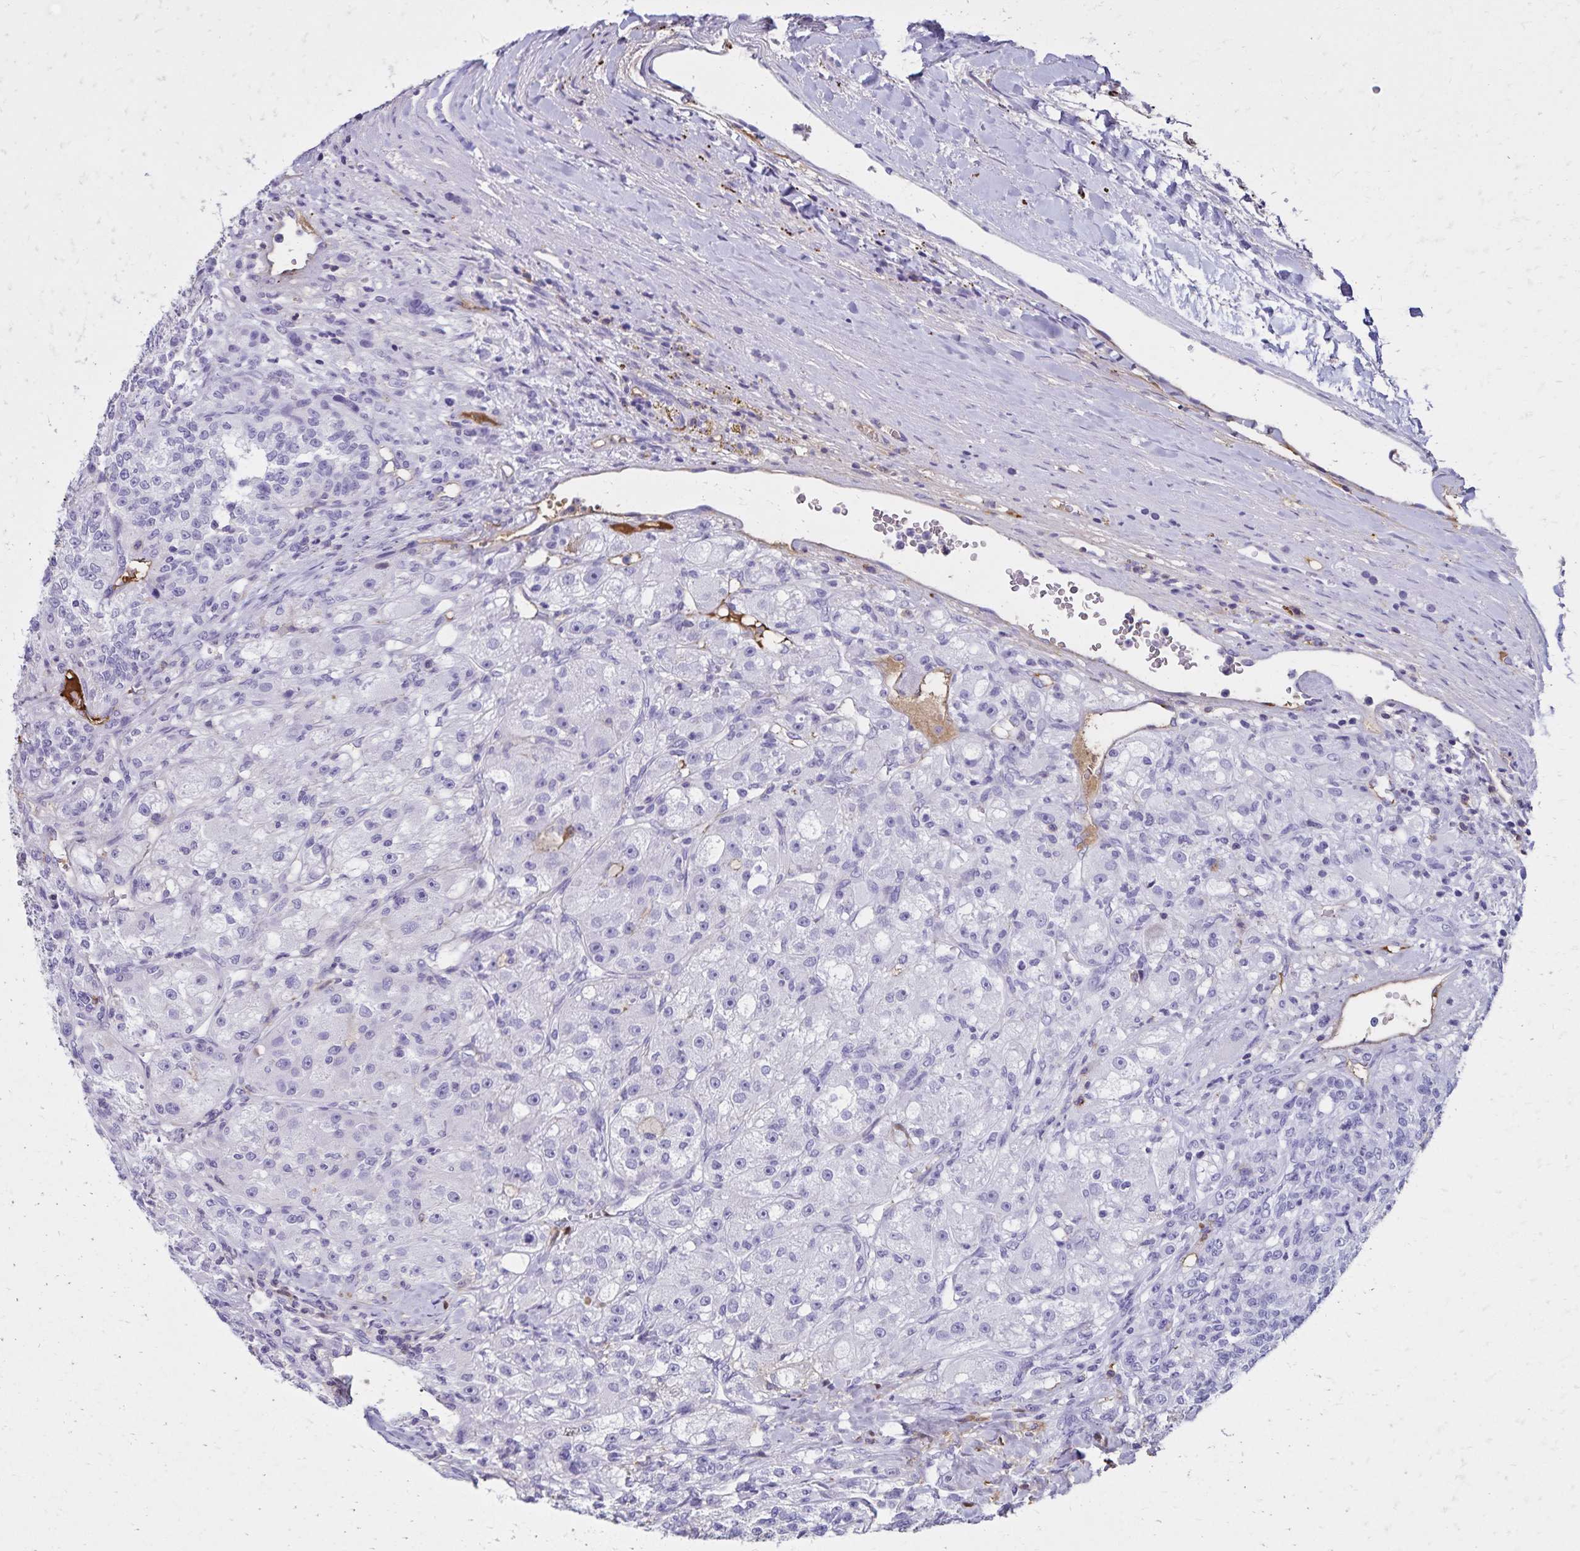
{"staining": {"intensity": "negative", "quantity": "none", "location": "none"}, "tissue": "renal cancer", "cell_type": "Tumor cells", "image_type": "cancer", "snomed": [{"axis": "morphology", "description": "Adenocarcinoma, NOS"}, {"axis": "topography", "description": "Kidney"}], "caption": "This image is of renal cancer stained with IHC to label a protein in brown with the nuclei are counter-stained blue. There is no positivity in tumor cells.", "gene": "CD27", "patient": {"sex": "female", "age": 63}}